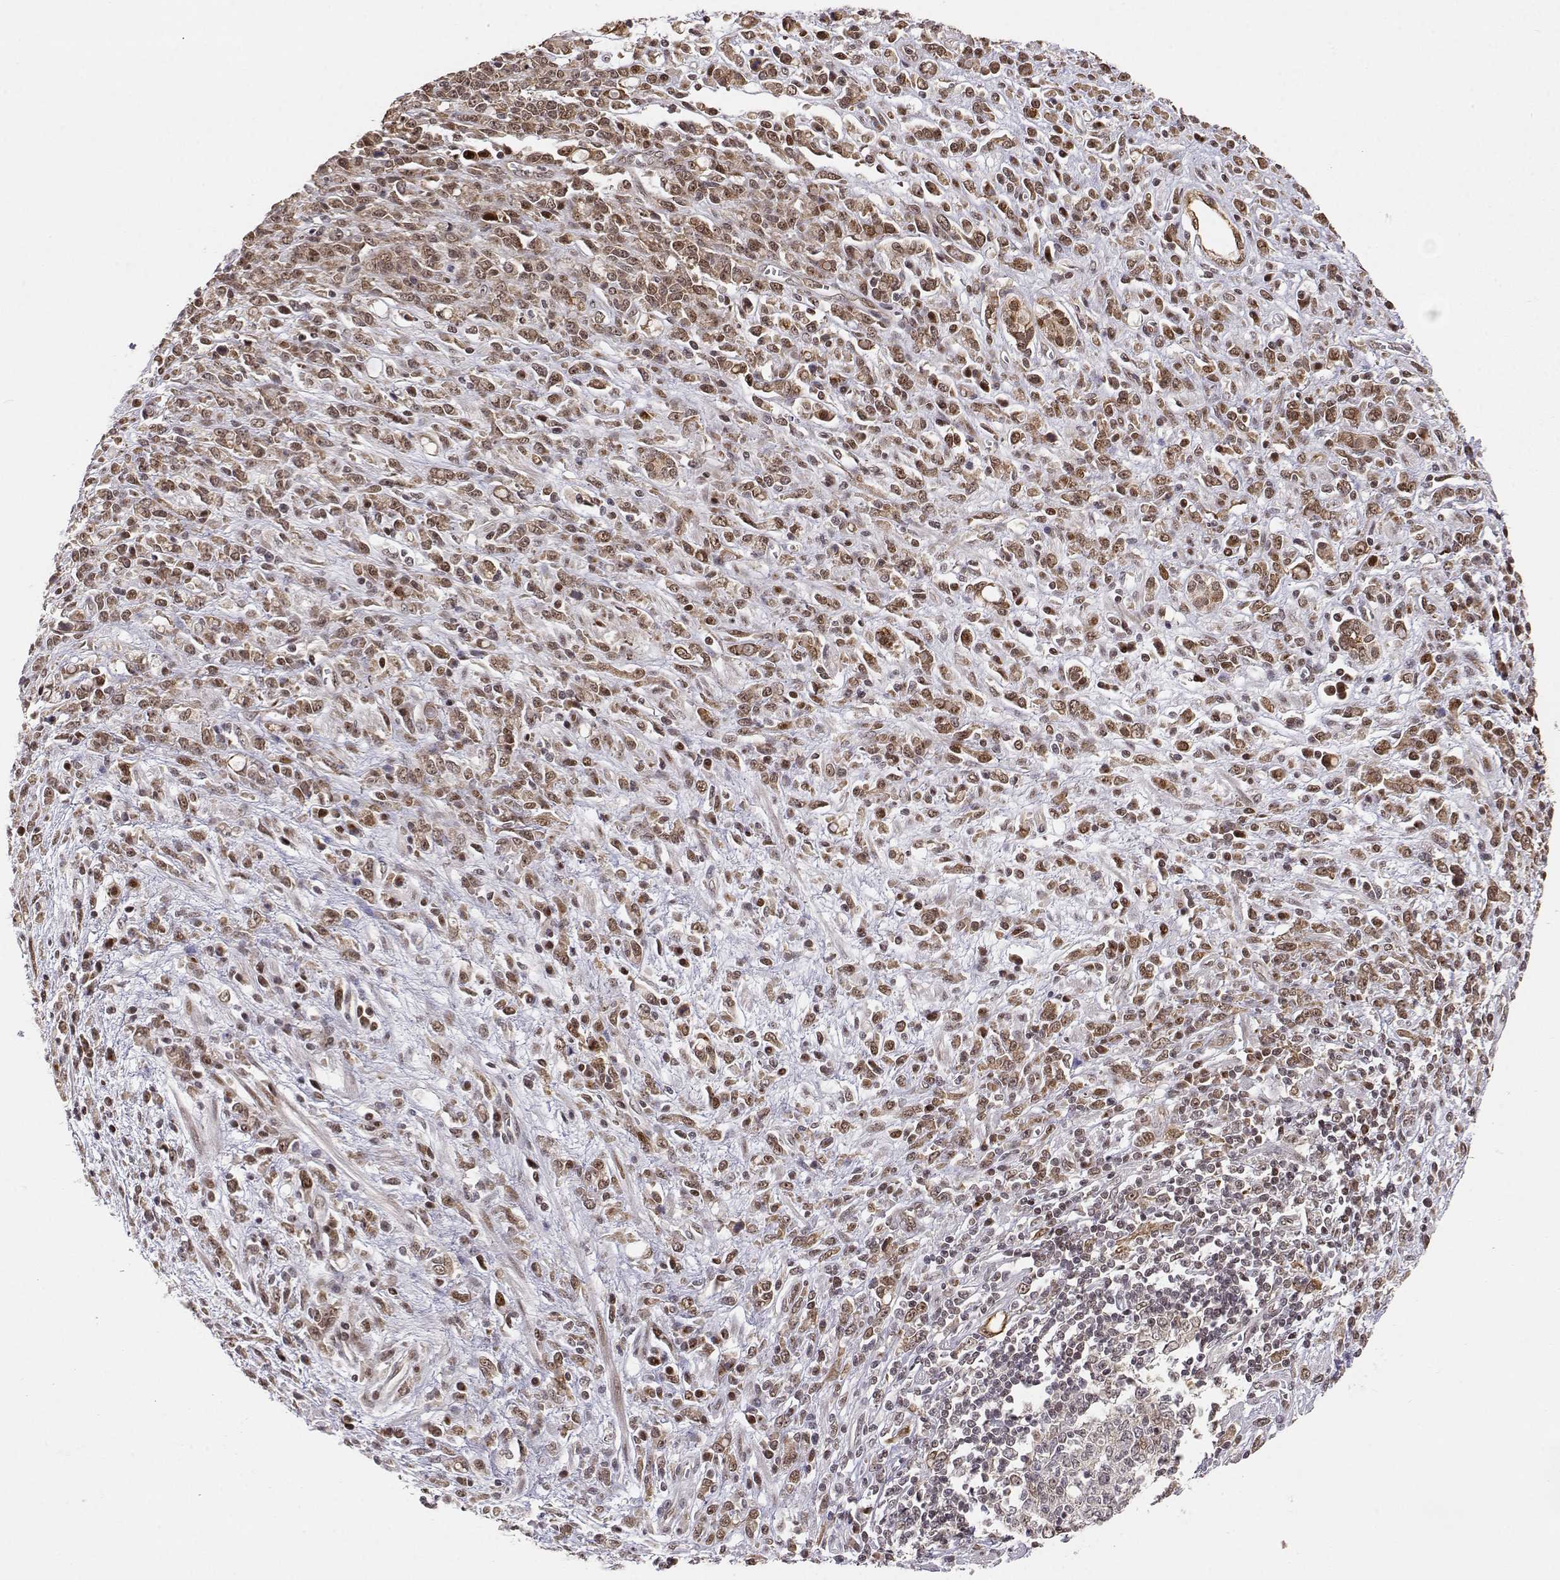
{"staining": {"intensity": "strong", "quantity": ">75%", "location": "cytoplasmic/membranous,nuclear"}, "tissue": "stomach cancer", "cell_type": "Tumor cells", "image_type": "cancer", "snomed": [{"axis": "morphology", "description": "Adenocarcinoma, NOS"}, {"axis": "topography", "description": "Stomach"}], "caption": "Immunohistochemistry (IHC) of adenocarcinoma (stomach) shows high levels of strong cytoplasmic/membranous and nuclear positivity in approximately >75% of tumor cells. (DAB = brown stain, brightfield microscopy at high magnification).", "gene": "BRCA1", "patient": {"sex": "female", "age": 57}}